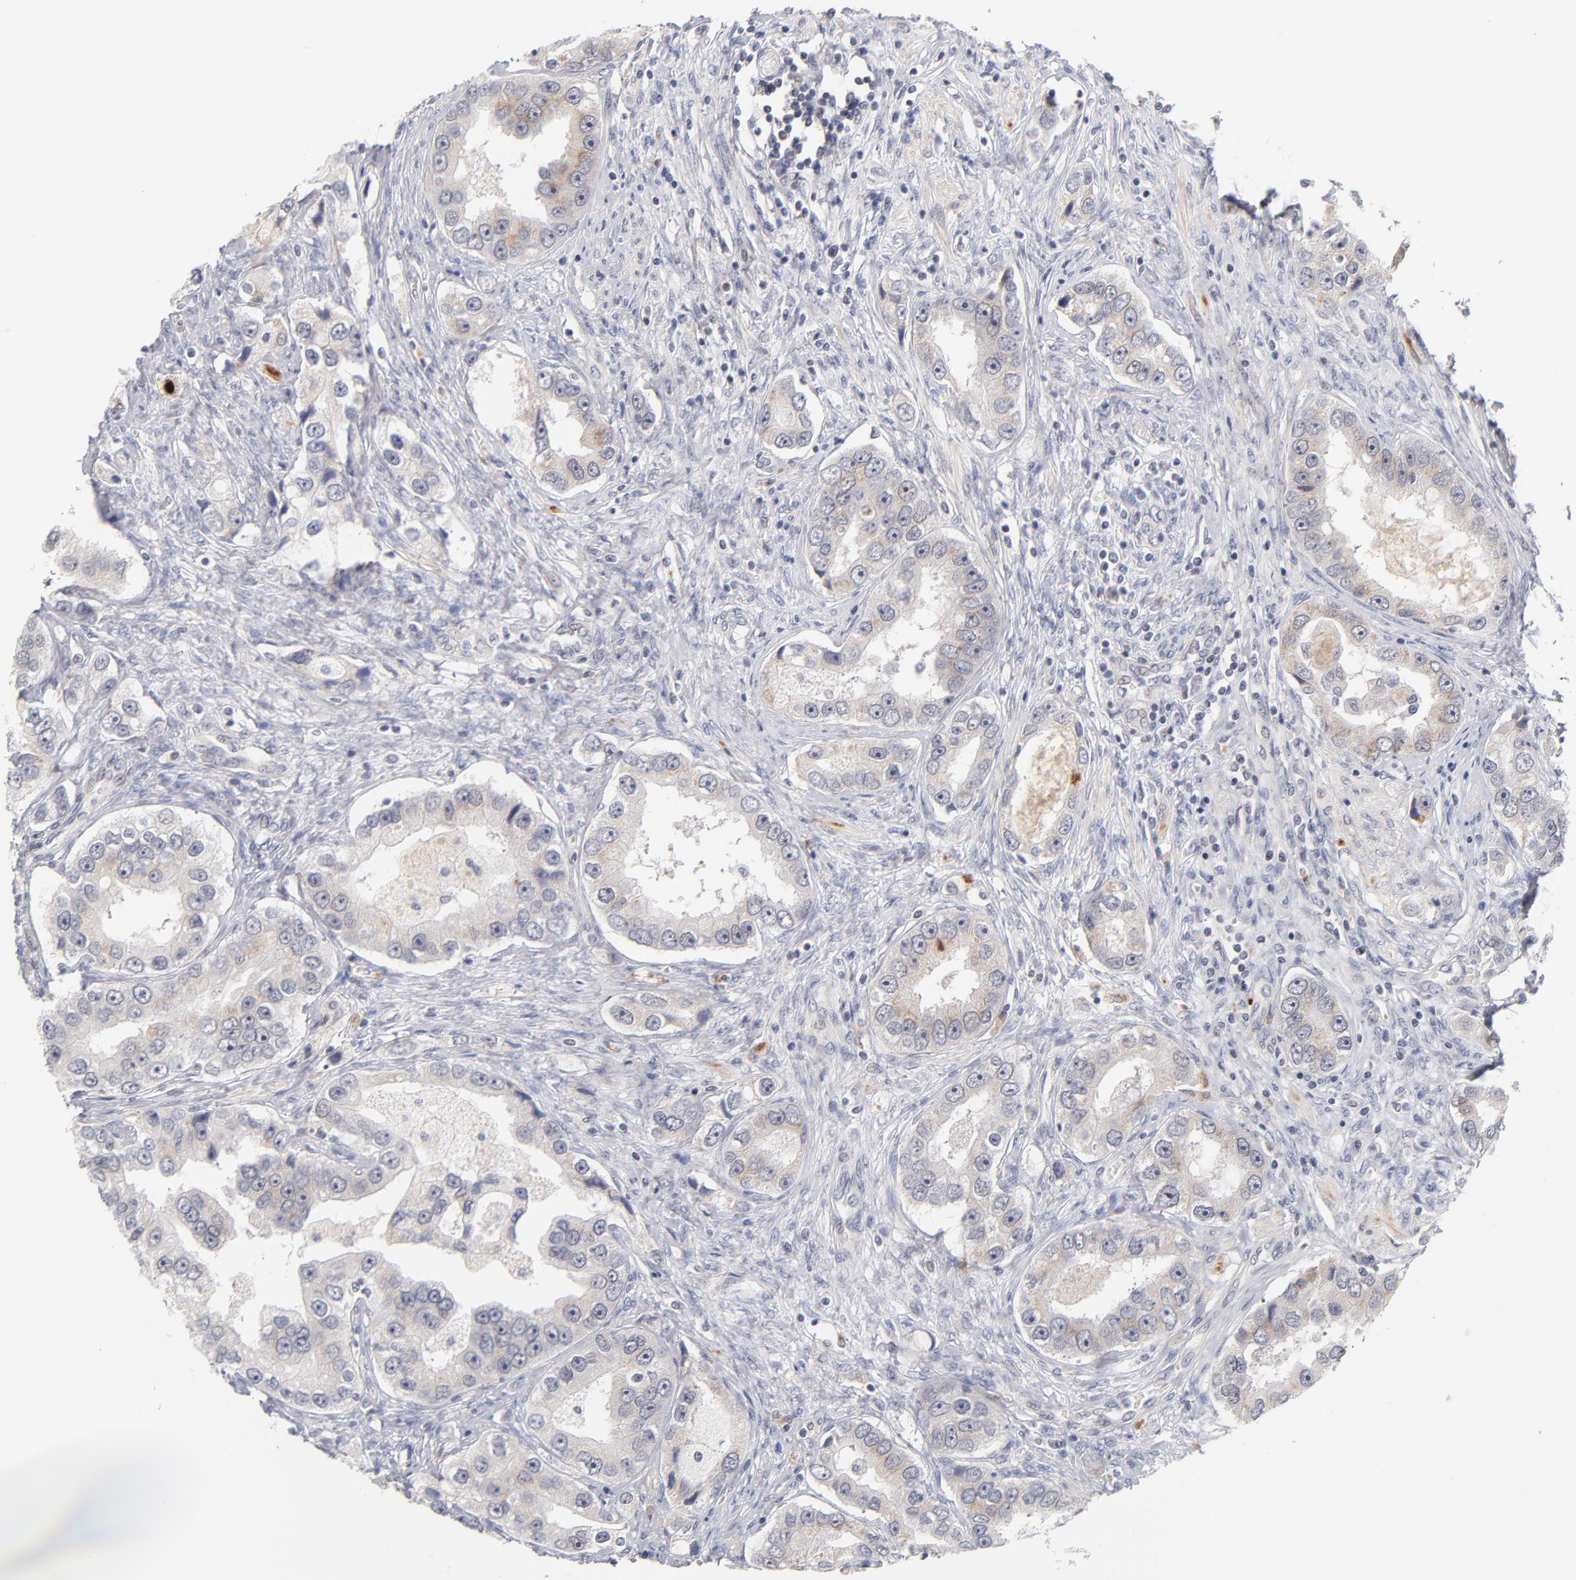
{"staining": {"intensity": "weak", "quantity": "<25%", "location": "cytoplasmic/membranous"}, "tissue": "prostate cancer", "cell_type": "Tumor cells", "image_type": "cancer", "snomed": [{"axis": "morphology", "description": "Adenocarcinoma, High grade"}, {"axis": "topography", "description": "Prostate"}], "caption": "Prostate cancer was stained to show a protein in brown. There is no significant staining in tumor cells.", "gene": "PARP1", "patient": {"sex": "male", "age": 63}}